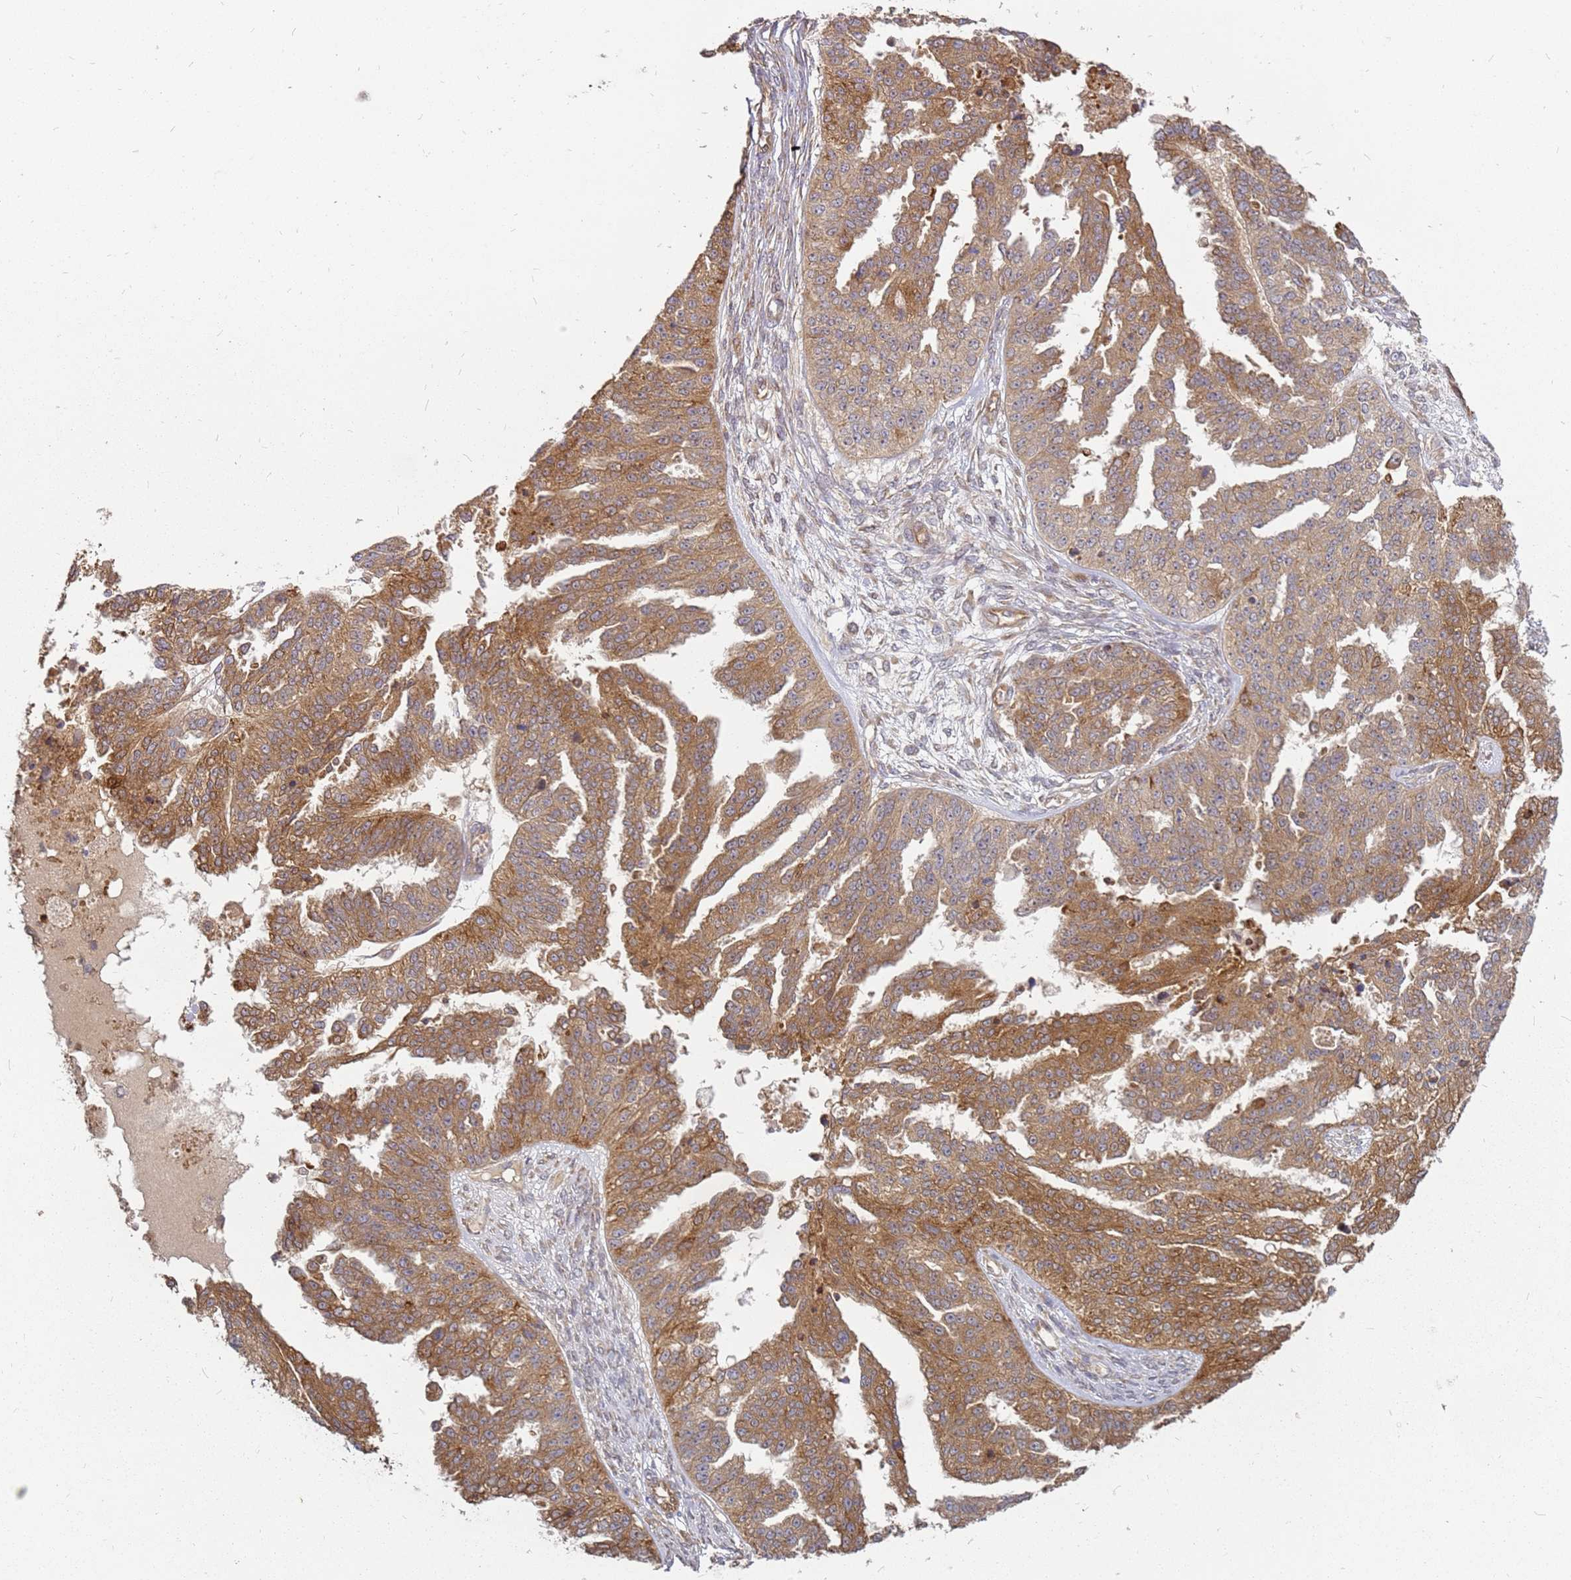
{"staining": {"intensity": "moderate", "quantity": ">75%", "location": "cytoplasmic/membranous"}, "tissue": "ovarian cancer", "cell_type": "Tumor cells", "image_type": "cancer", "snomed": [{"axis": "morphology", "description": "Cystadenocarcinoma, serous, NOS"}, {"axis": "topography", "description": "Ovary"}], "caption": "Immunohistochemistry photomicrograph of neoplastic tissue: ovarian cancer stained using IHC reveals medium levels of moderate protein expression localized specifically in the cytoplasmic/membranous of tumor cells, appearing as a cytoplasmic/membranous brown color.", "gene": "NUDT14", "patient": {"sex": "female", "age": 58}}